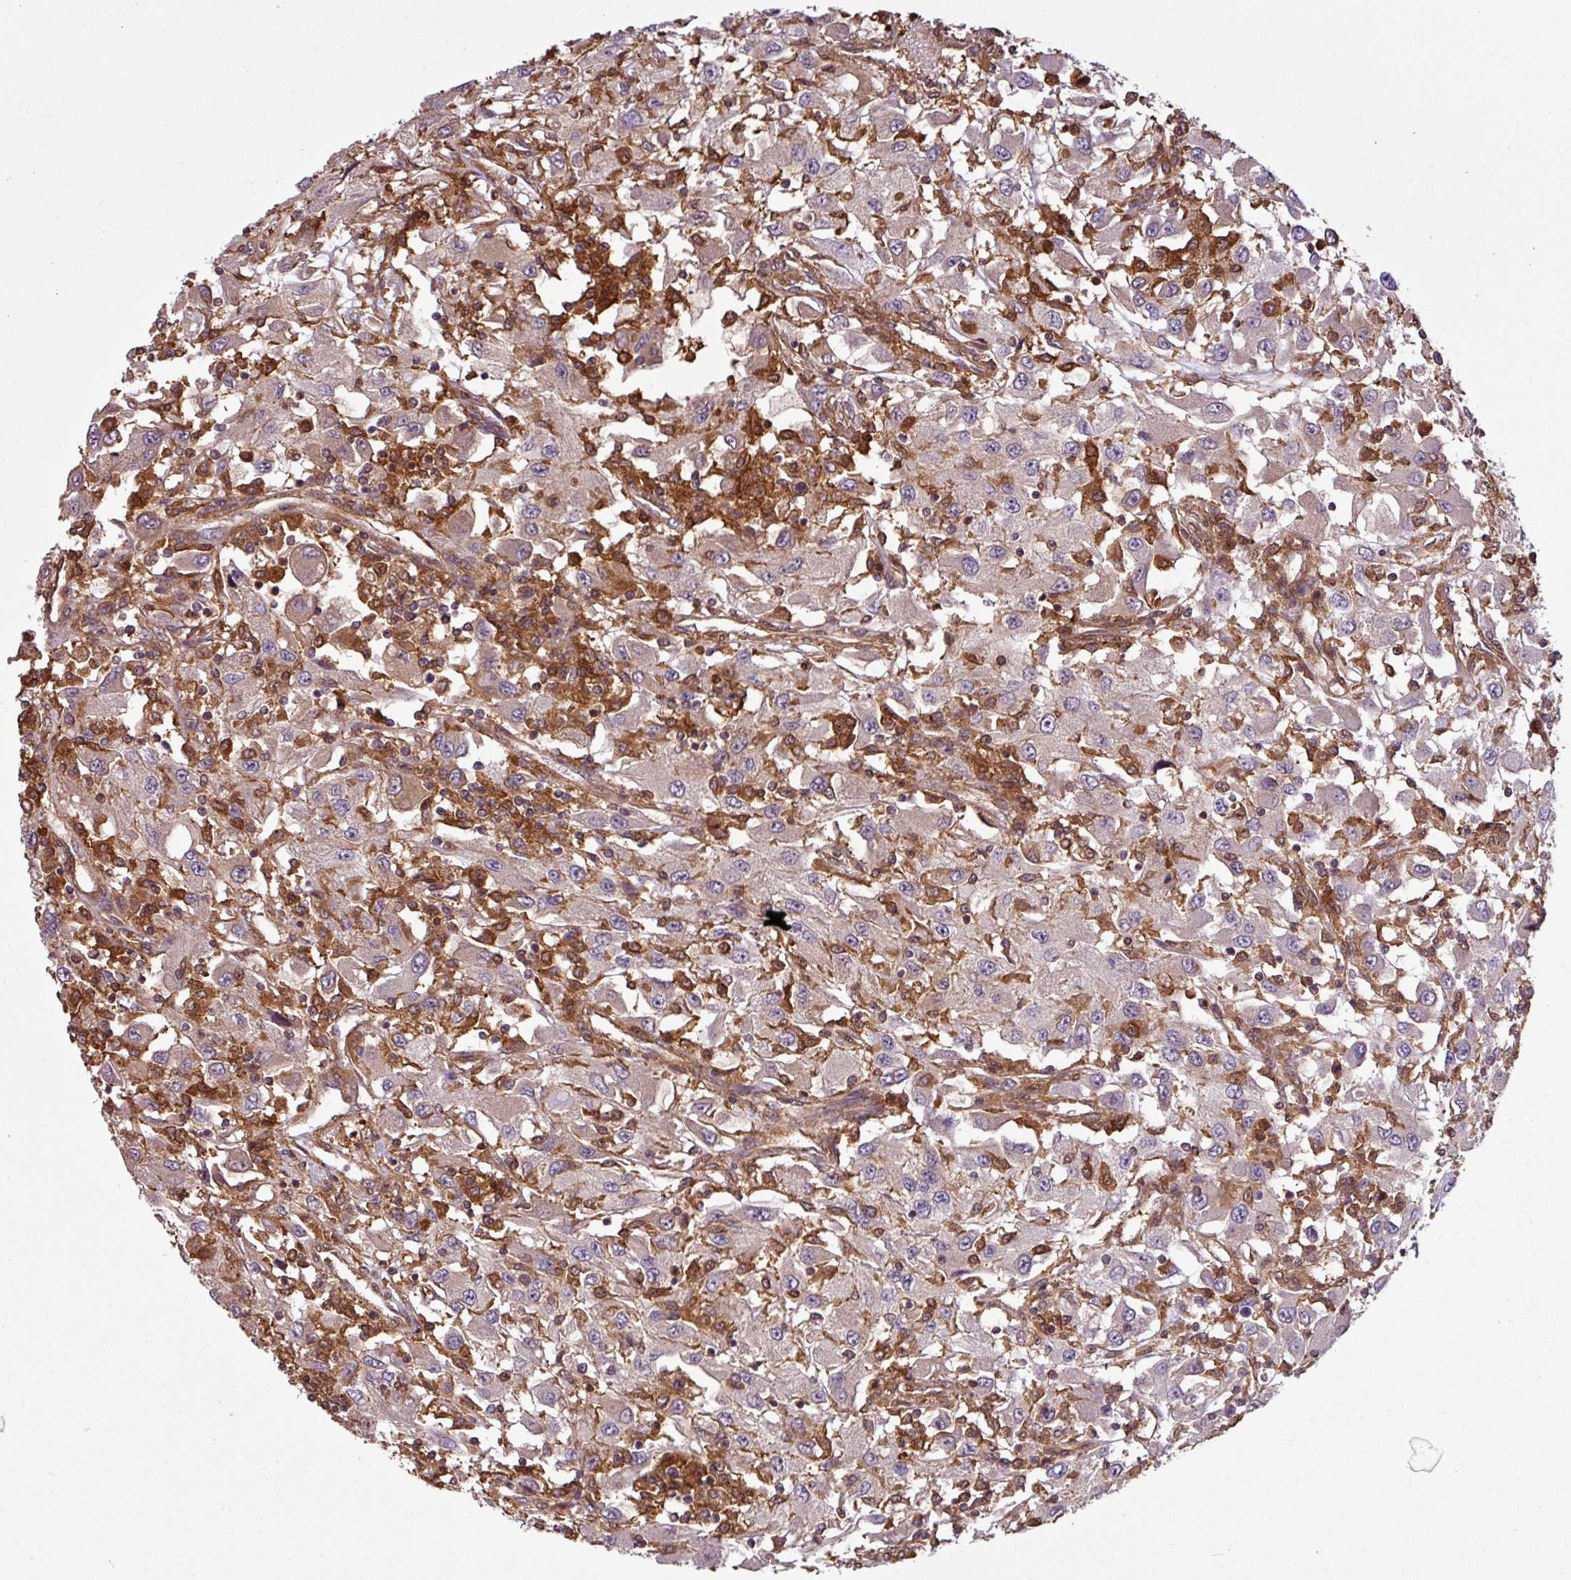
{"staining": {"intensity": "negative", "quantity": "none", "location": "none"}, "tissue": "renal cancer", "cell_type": "Tumor cells", "image_type": "cancer", "snomed": [{"axis": "morphology", "description": "Adenocarcinoma, NOS"}, {"axis": "topography", "description": "Kidney"}], "caption": "This is a histopathology image of IHC staining of renal cancer, which shows no positivity in tumor cells.", "gene": "SH3BGRL", "patient": {"sex": "female", "age": 67}}